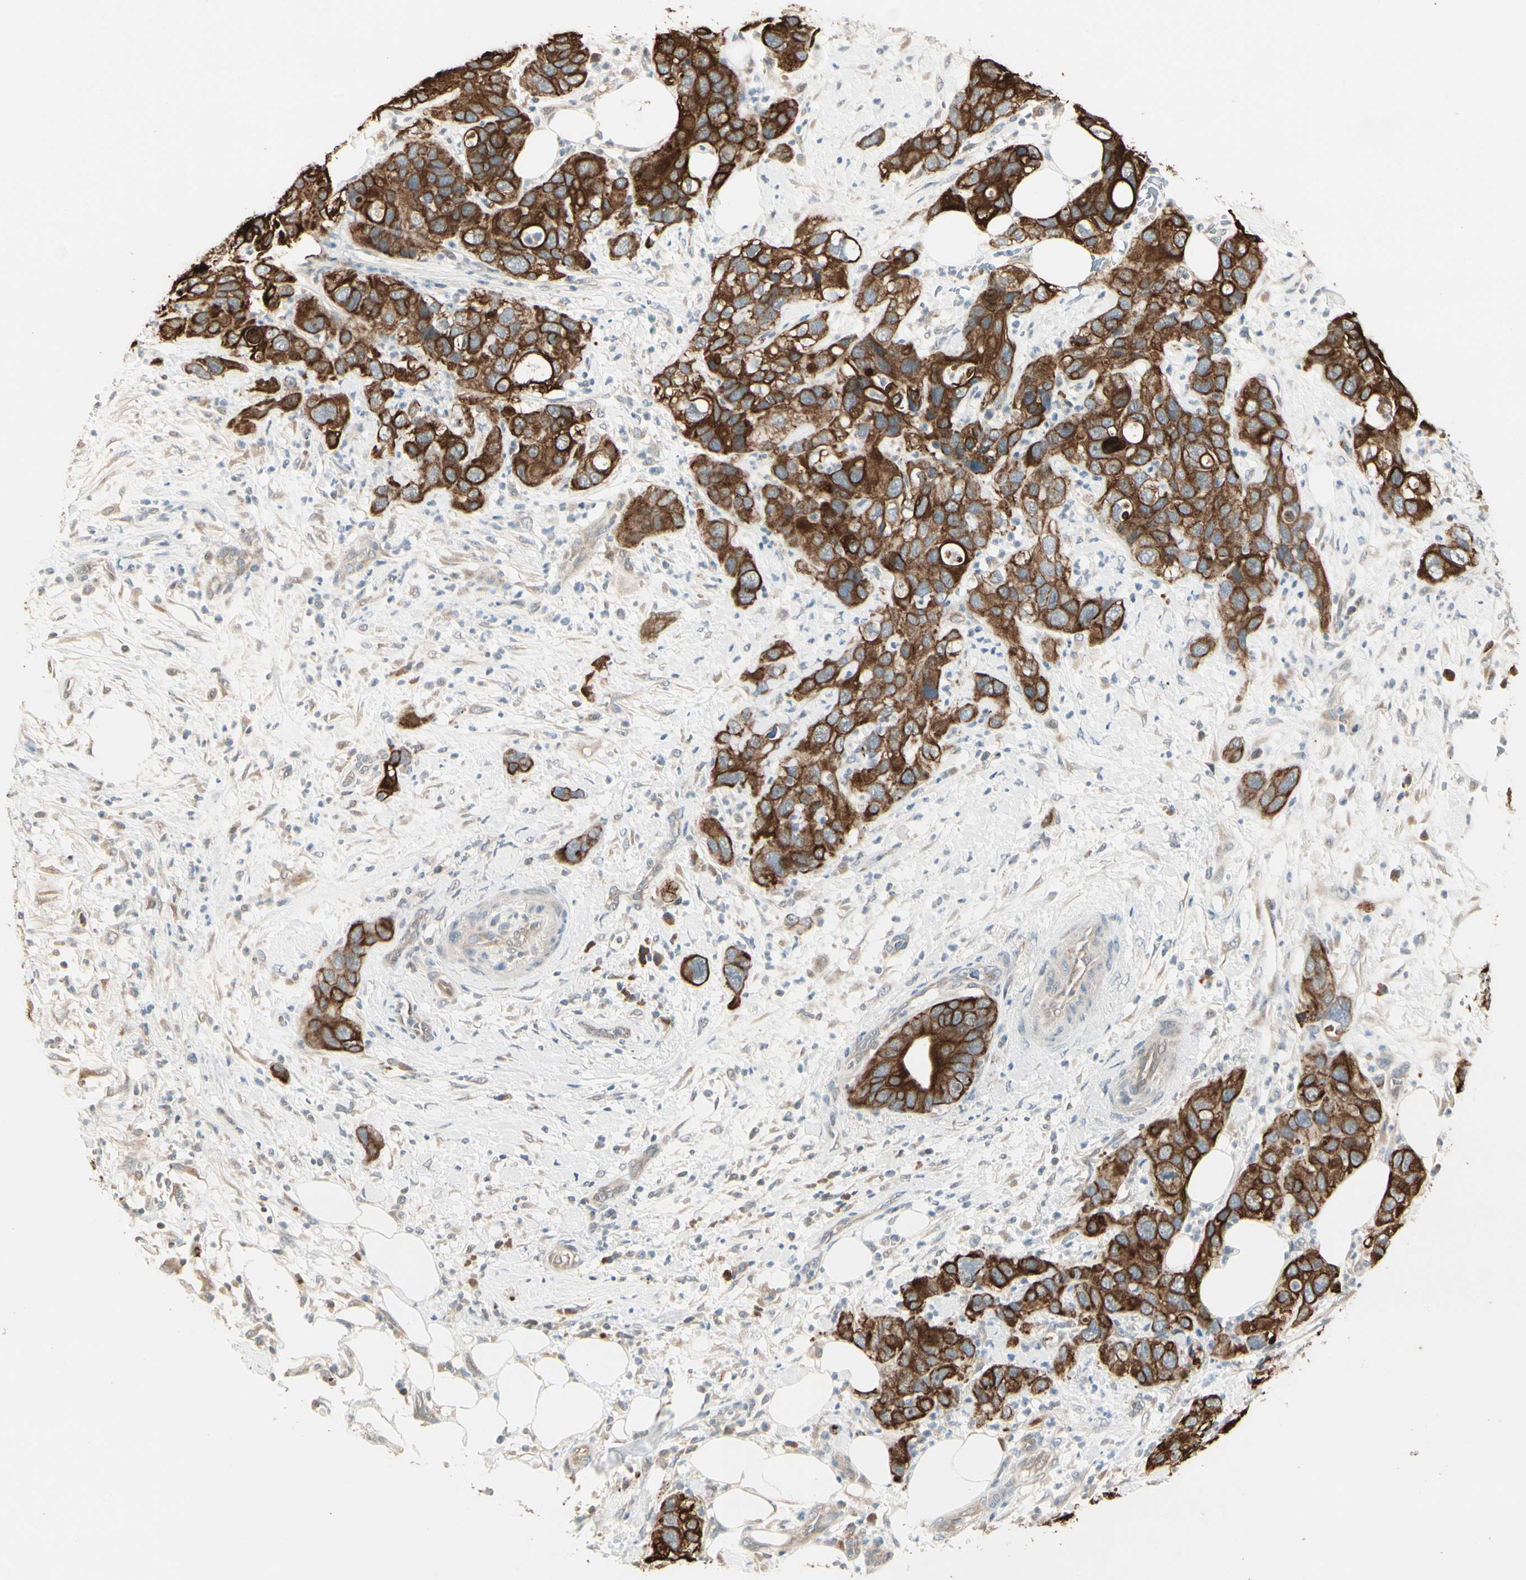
{"staining": {"intensity": "strong", "quantity": ">75%", "location": "cytoplasmic/membranous"}, "tissue": "pancreatic cancer", "cell_type": "Tumor cells", "image_type": "cancer", "snomed": [{"axis": "morphology", "description": "Adenocarcinoma, NOS"}, {"axis": "topography", "description": "Pancreas"}], "caption": "Immunohistochemistry micrograph of human pancreatic cancer (adenocarcinoma) stained for a protein (brown), which demonstrates high levels of strong cytoplasmic/membranous expression in approximately >75% of tumor cells.", "gene": "SKIL", "patient": {"sex": "female", "age": 71}}